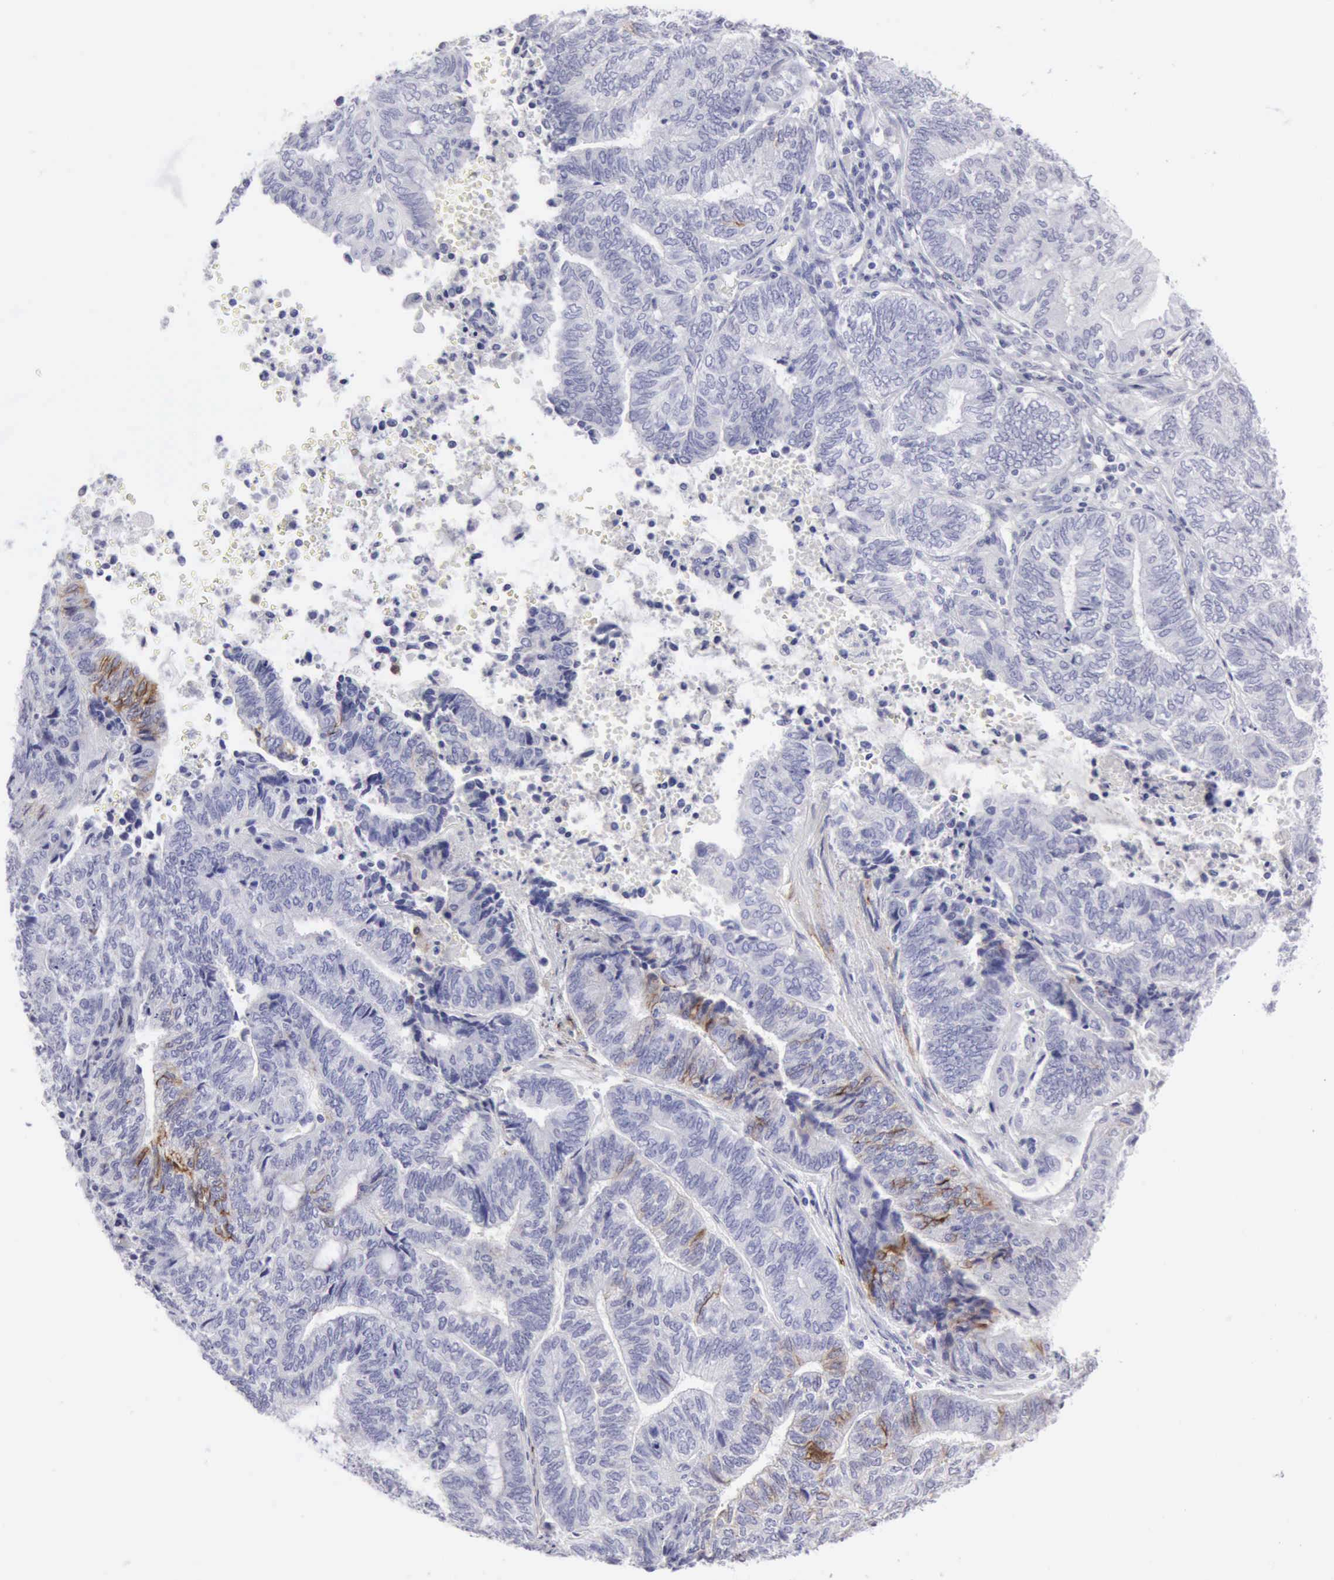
{"staining": {"intensity": "moderate", "quantity": "<25%", "location": "cytoplasmic/membranous,nuclear"}, "tissue": "endometrial cancer", "cell_type": "Tumor cells", "image_type": "cancer", "snomed": [{"axis": "morphology", "description": "Adenocarcinoma, NOS"}, {"axis": "topography", "description": "Uterus"}, {"axis": "topography", "description": "Endometrium"}], "caption": "A brown stain shows moderate cytoplasmic/membranous and nuclear positivity of a protein in endometrial cancer (adenocarcinoma) tumor cells. The staining is performed using DAB (3,3'-diaminobenzidine) brown chromogen to label protein expression. The nuclei are counter-stained blue using hematoxylin.", "gene": "NCAM1", "patient": {"sex": "female", "age": 70}}